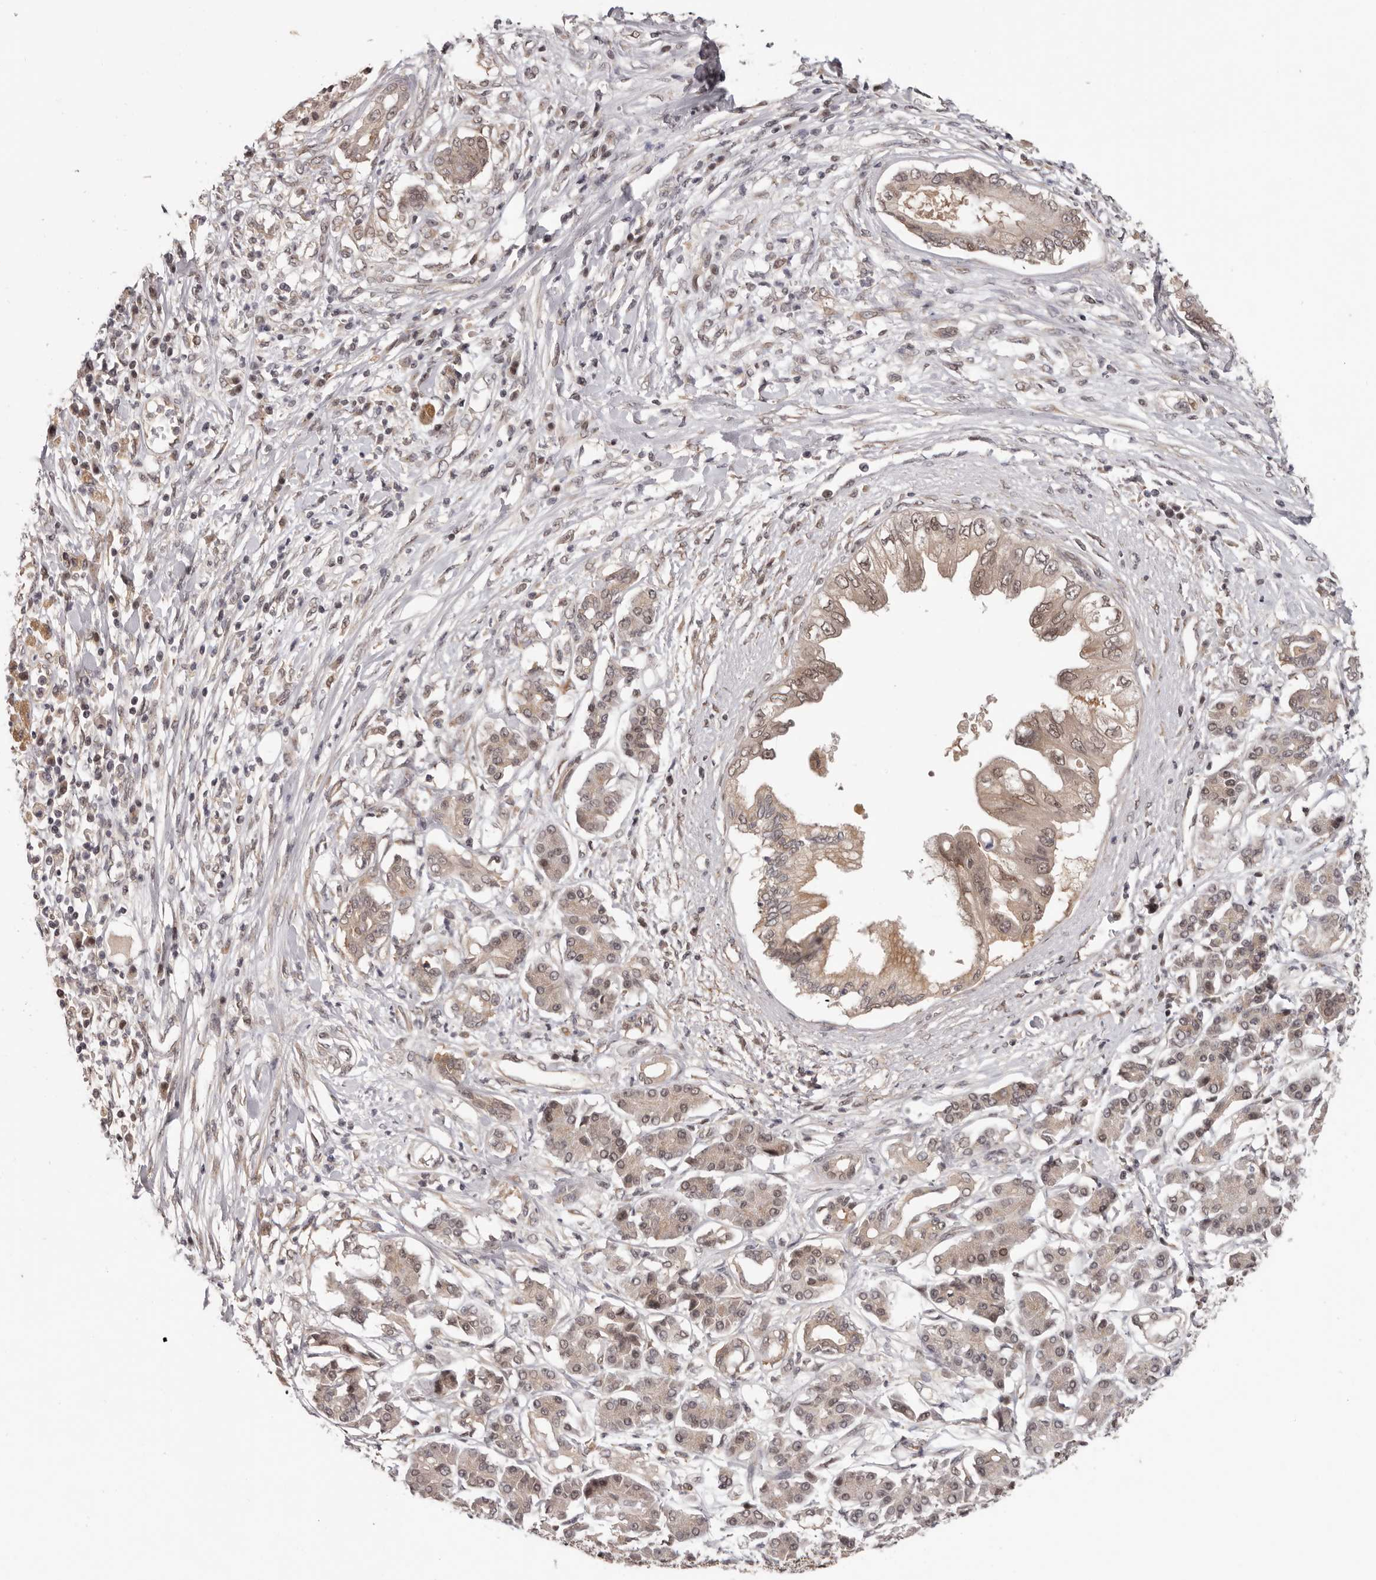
{"staining": {"intensity": "moderate", "quantity": ">75%", "location": "cytoplasmic/membranous,nuclear"}, "tissue": "pancreatic cancer", "cell_type": "Tumor cells", "image_type": "cancer", "snomed": [{"axis": "morphology", "description": "Adenocarcinoma, NOS"}, {"axis": "topography", "description": "Pancreas"}], "caption": "Moderate cytoplasmic/membranous and nuclear positivity for a protein is seen in about >75% of tumor cells of pancreatic cancer using IHC.", "gene": "TBX5", "patient": {"sex": "female", "age": 56}}